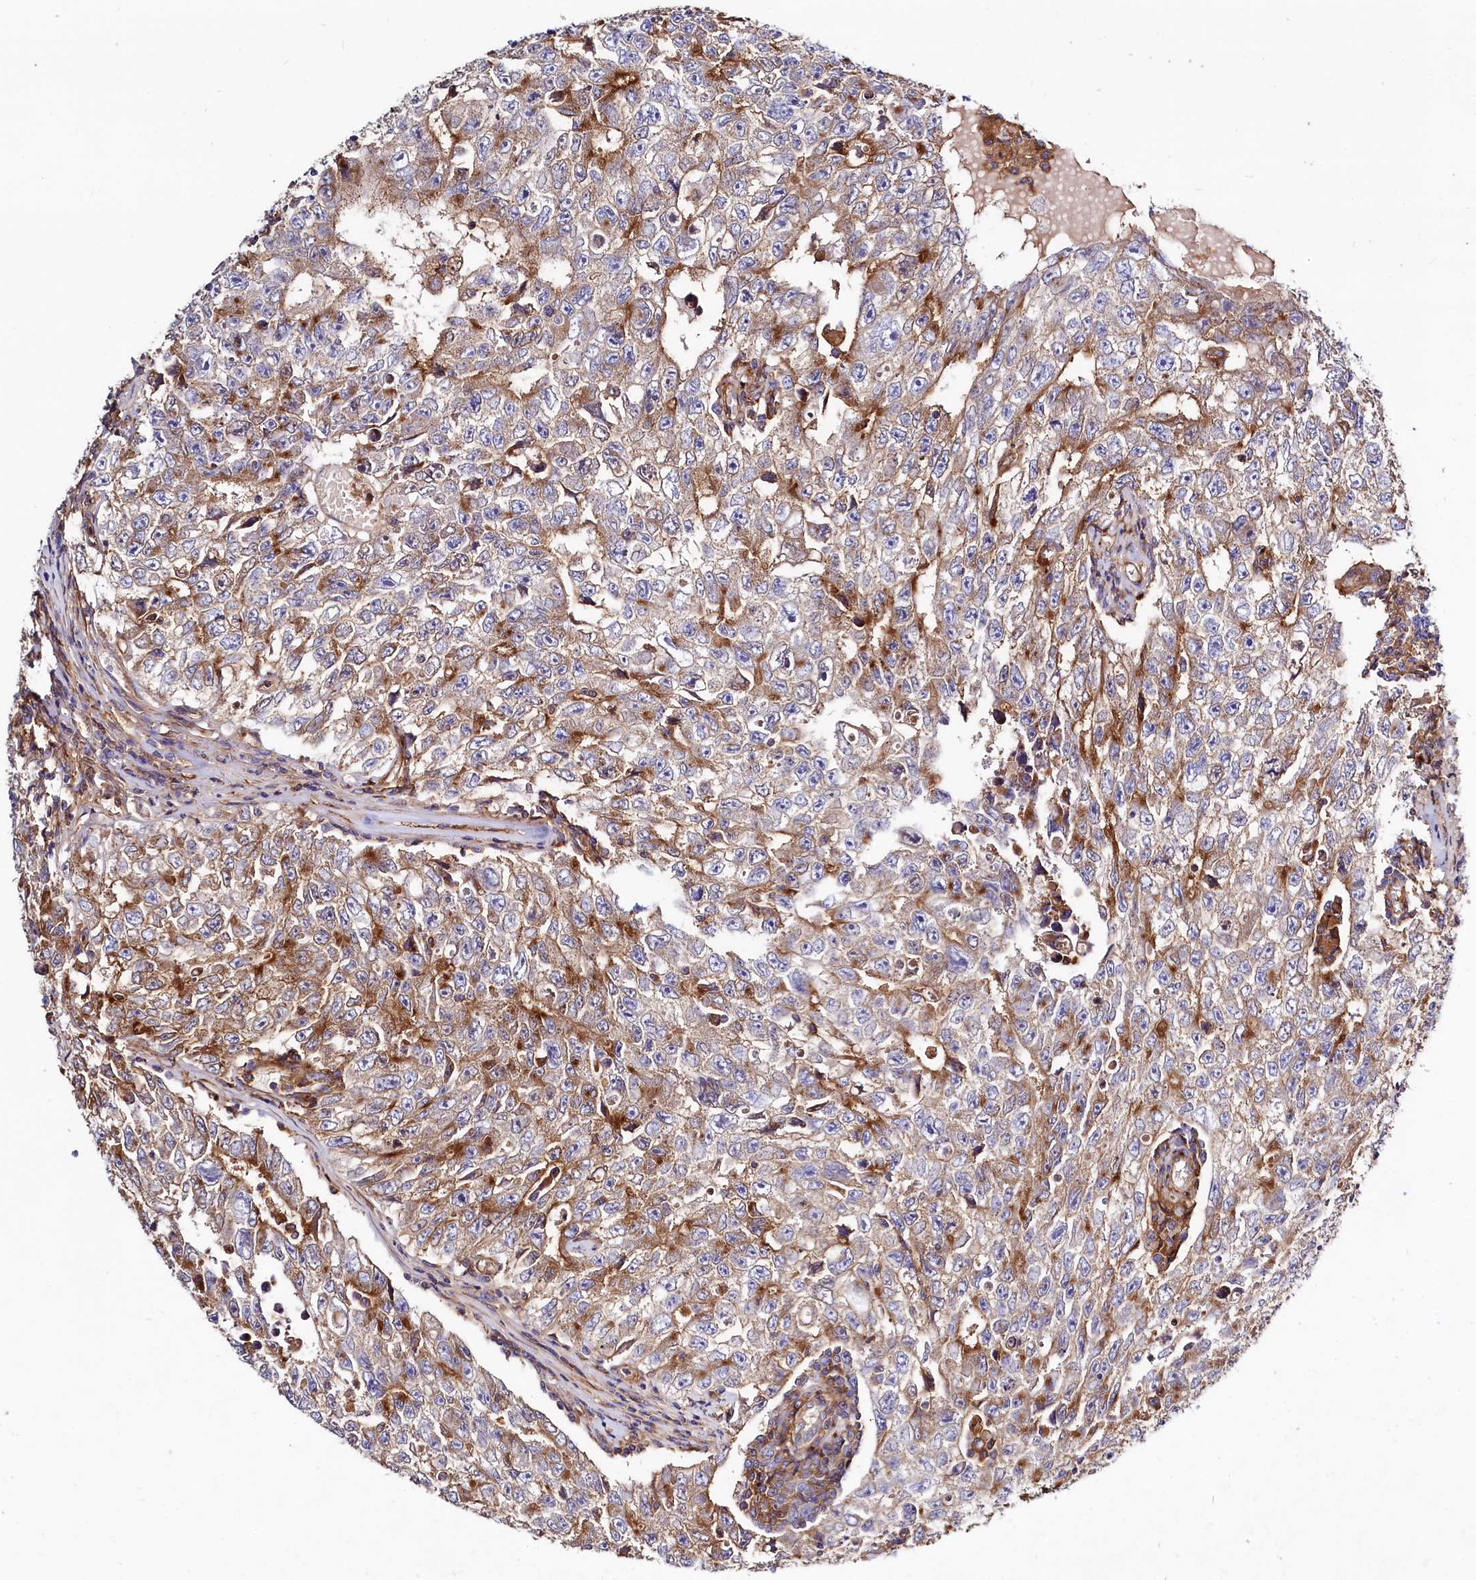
{"staining": {"intensity": "moderate", "quantity": "<25%", "location": "cytoplasmic/membranous"}, "tissue": "testis cancer", "cell_type": "Tumor cells", "image_type": "cancer", "snomed": [{"axis": "morphology", "description": "Carcinoma, Embryonal, NOS"}, {"axis": "topography", "description": "Testis"}], "caption": "An image showing moderate cytoplasmic/membranous positivity in approximately <25% of tumor cells in testis cancer (embryonal carcinoma), as visualized by brown immunohistochemical staining.", "gene": "ANO6", "patient": {"sex": "male", "age": 17}}